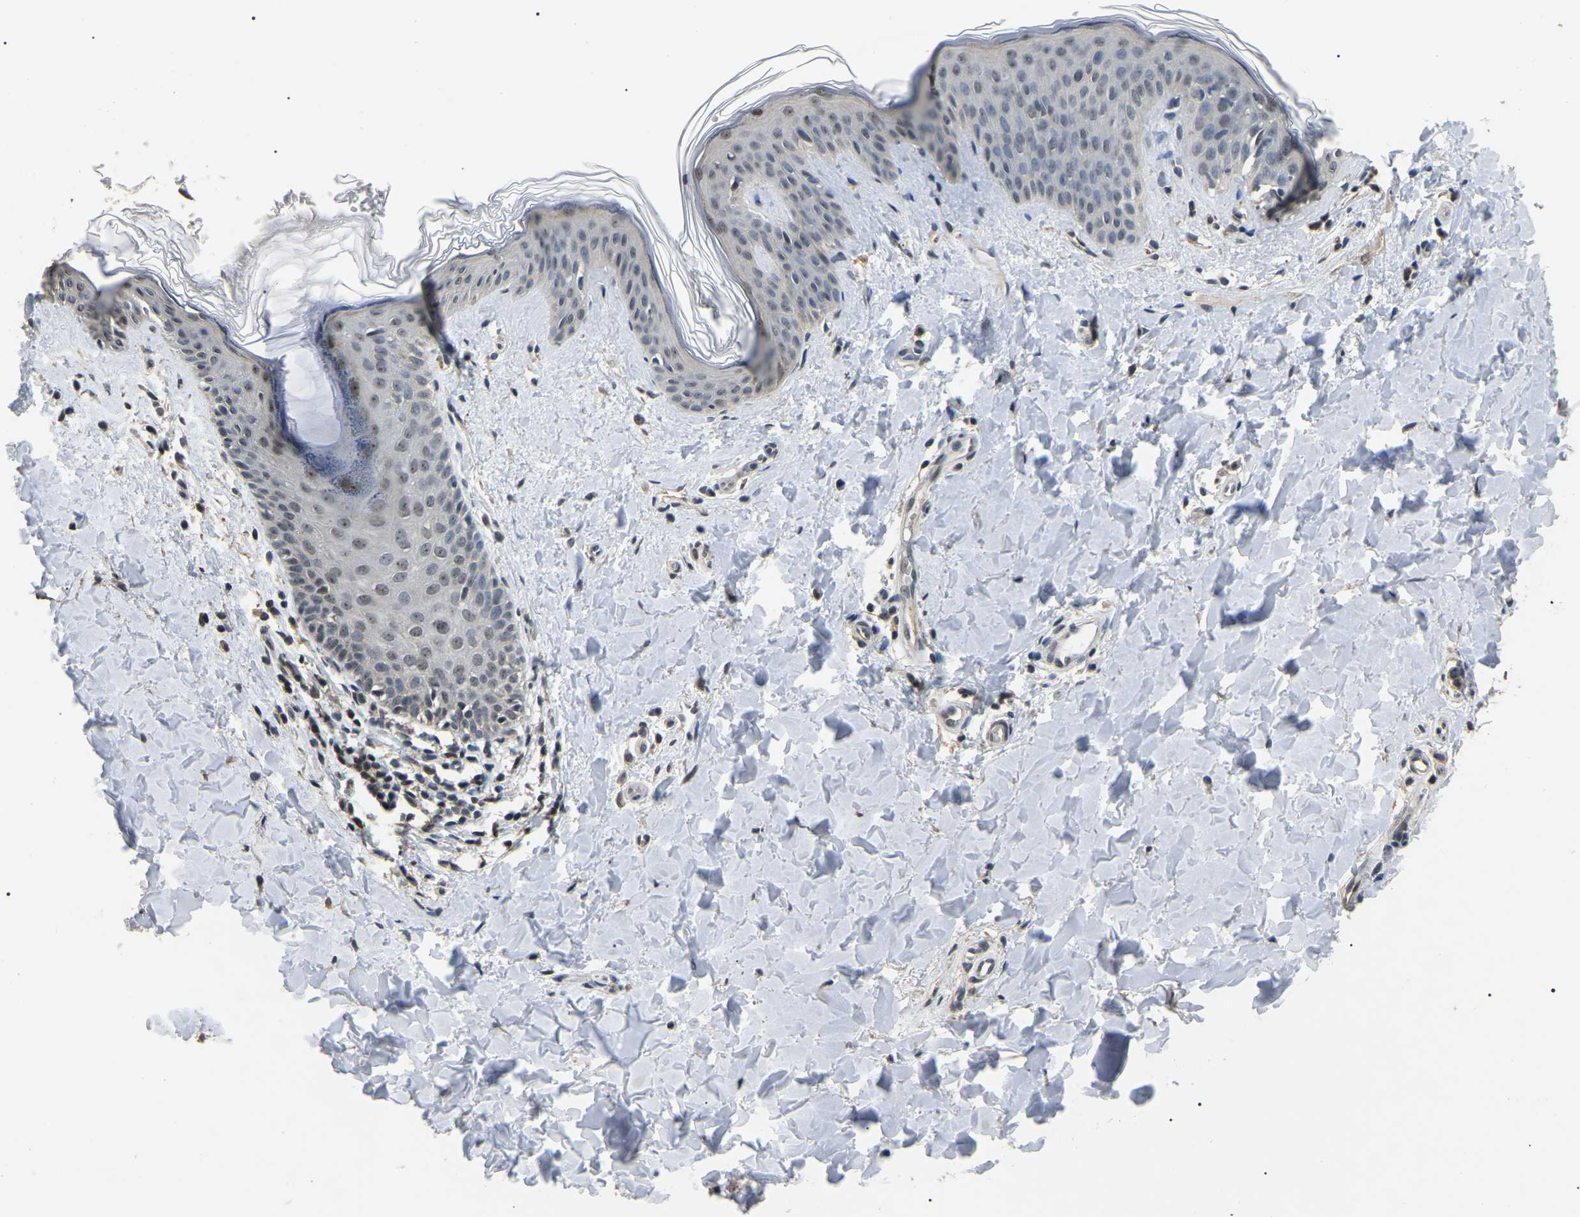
{"staining": {"intensity": "negative", "quantity": "none", "location": "none"}, "tissue": "skin", "cell_type": "Fibroblasts", "image_type": "normal", "snomed": [{"axis": "morphology", "description": "Normal tissue, NOS"}, {"axis": "topography", "description": "Skin"}], "caption": "DAB (3,3'-diaminobenzidine) immunohistochemical staining of benign human skin shows no significant staining in fibroblasts.", "gene": "PPM1E", "patient": {"sex": "female", "age": 17}}